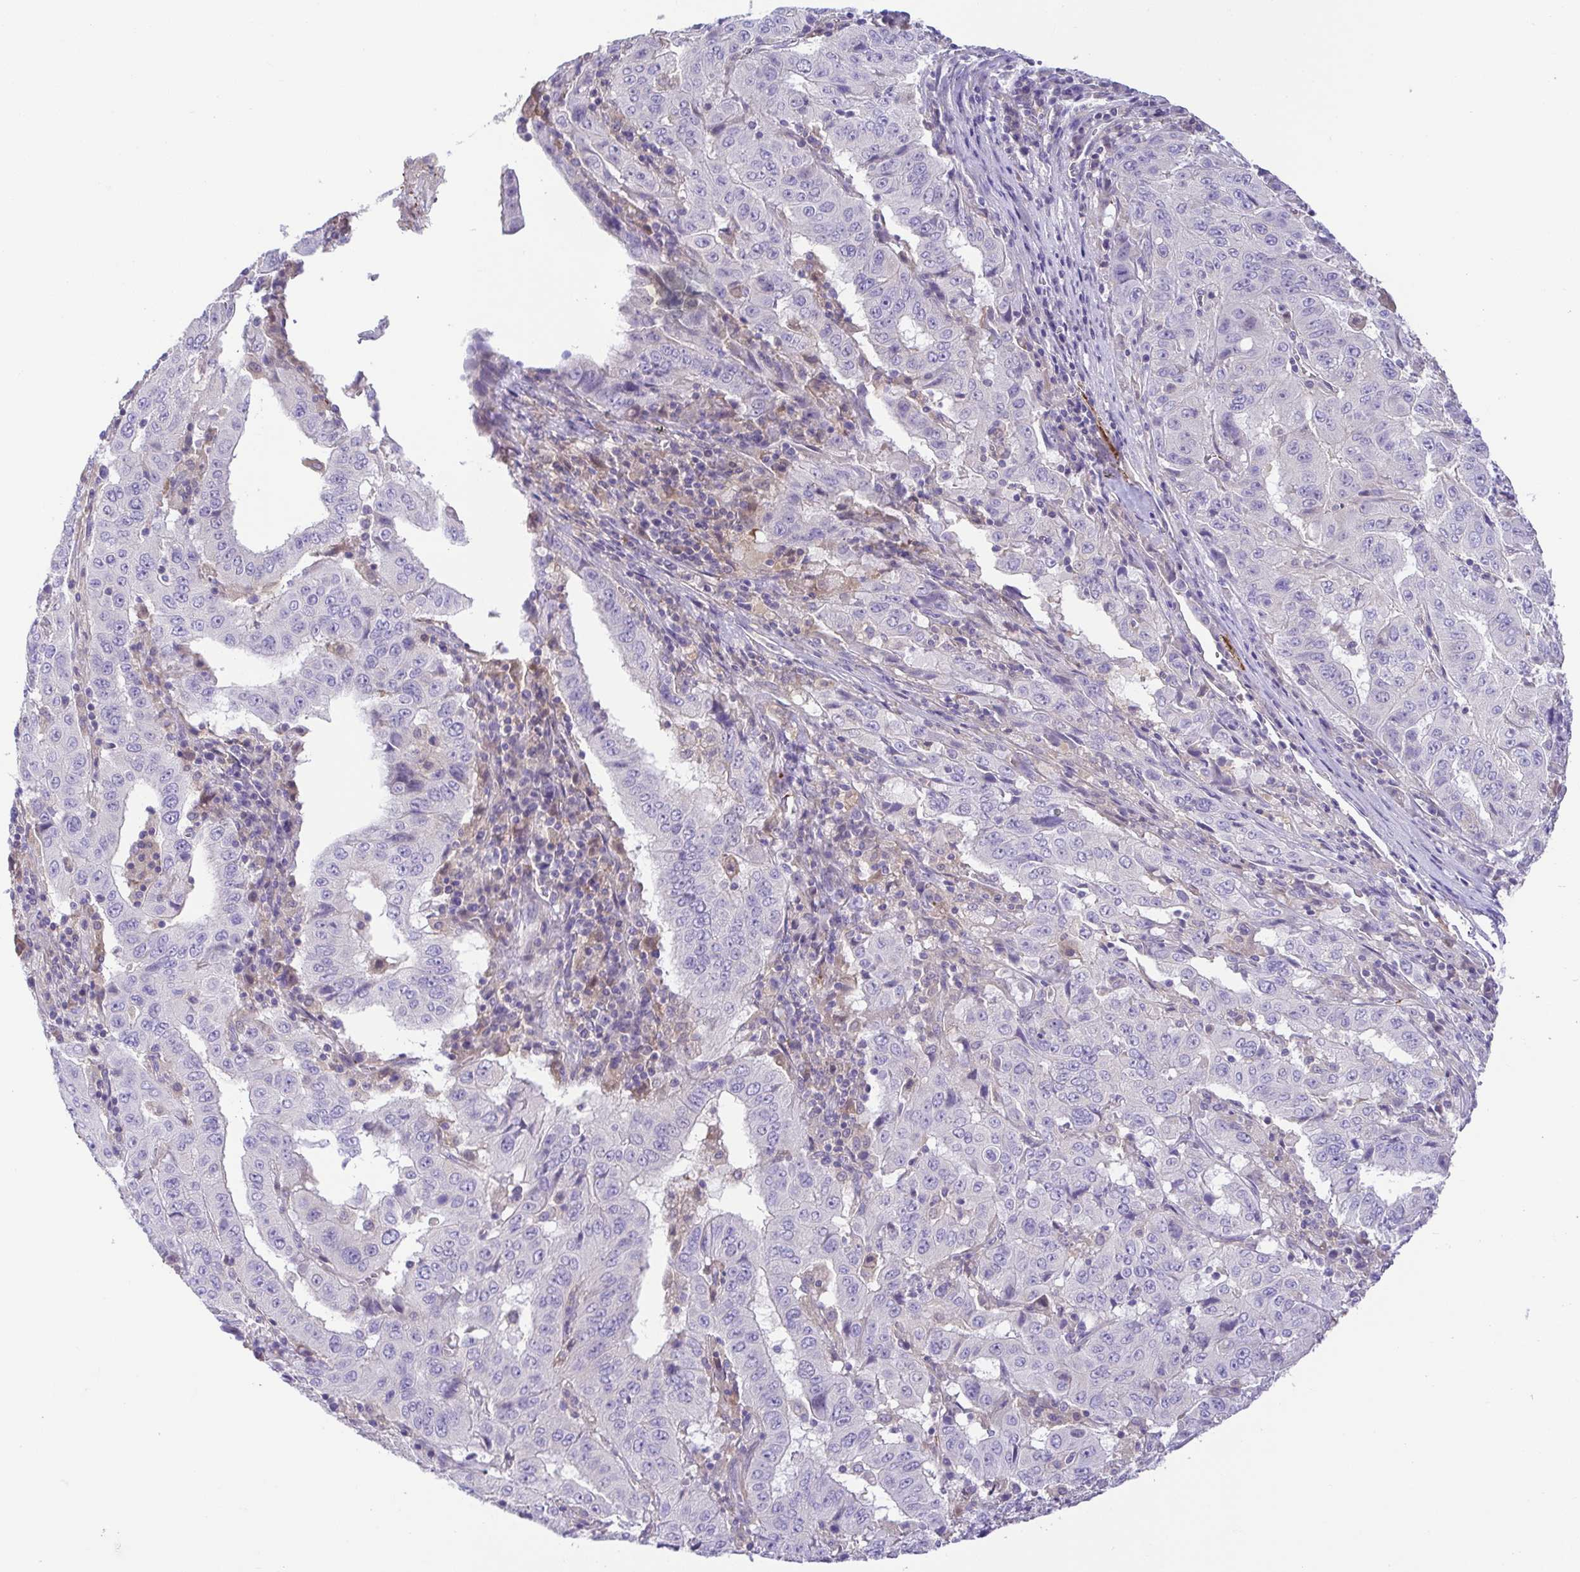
{"staining": {"intensity": "negative", "quantity": "none", "location": "none"}, "tissue": "pancreatic cancer", "cell_type": "Tumor cells", "image_type": "cancer", "snomed": [{"axis": "morphology", "description": "Adenocarcinoma, NOS"}, {"axis": "topography", "description": "Pancreas"}], "caption": "Tumor cells are negative for brown protein staining in adenocarcinoma (pancreatic). The staining is performed using DAB (3,3'-diaminobenzidine) brown chromogen with nuclei counter-stained in using hematoxylin.", "gene": "PRR14L", "patient": {"sex": "male", "age": 63}}